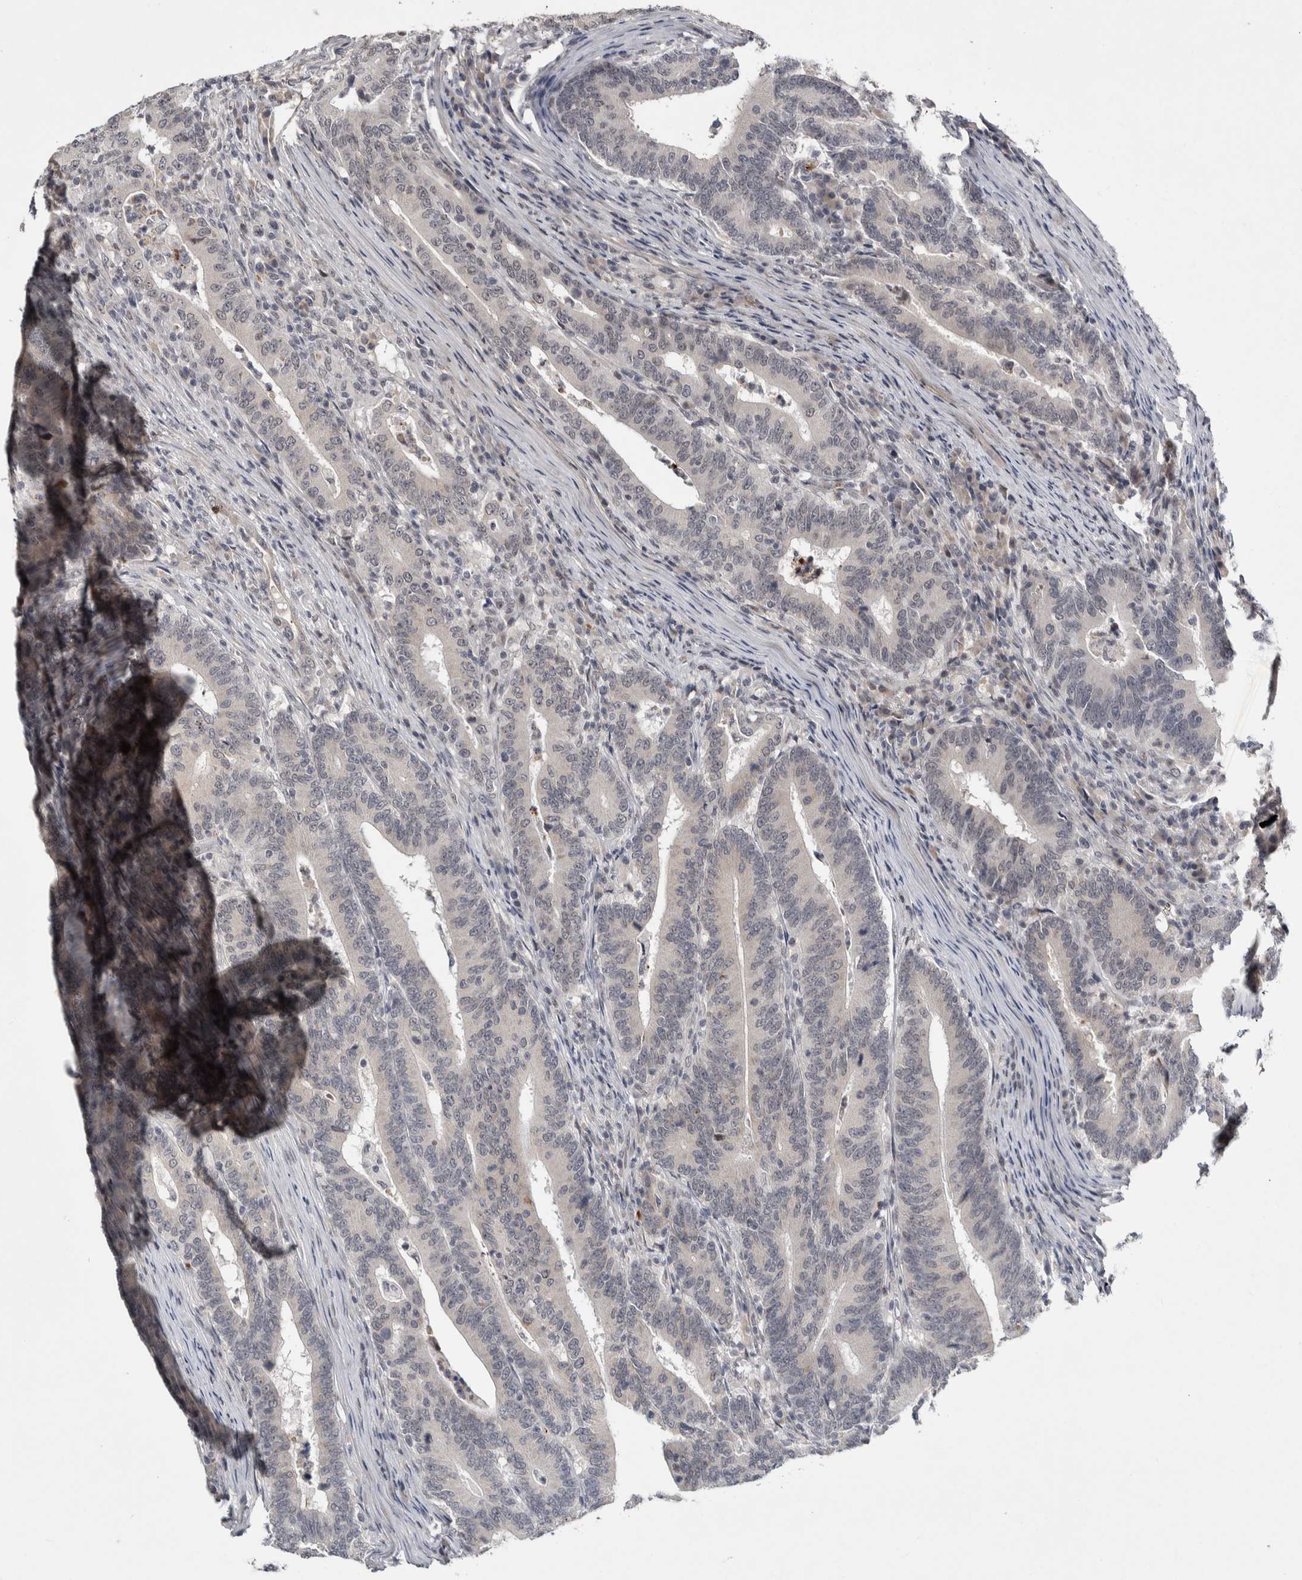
{"staining": {"intensity": "negative", "quantity": "none", "location": "none"}, "tissue": "colorectal cancer", "cell_type": "Tumor cells", "image_type": "cancer", "snomed": [{"axis": "morphology", "description": "Adenocarcinoma, NOS"}, {"axis": "topography", "description": "Colon"}], "caption": "Tumor cells are negative for brown protein staining in colorectal cancer (adenocarcinoma).", "gene": "ASPN", "patient": {"sex": "female", "age": 66}}